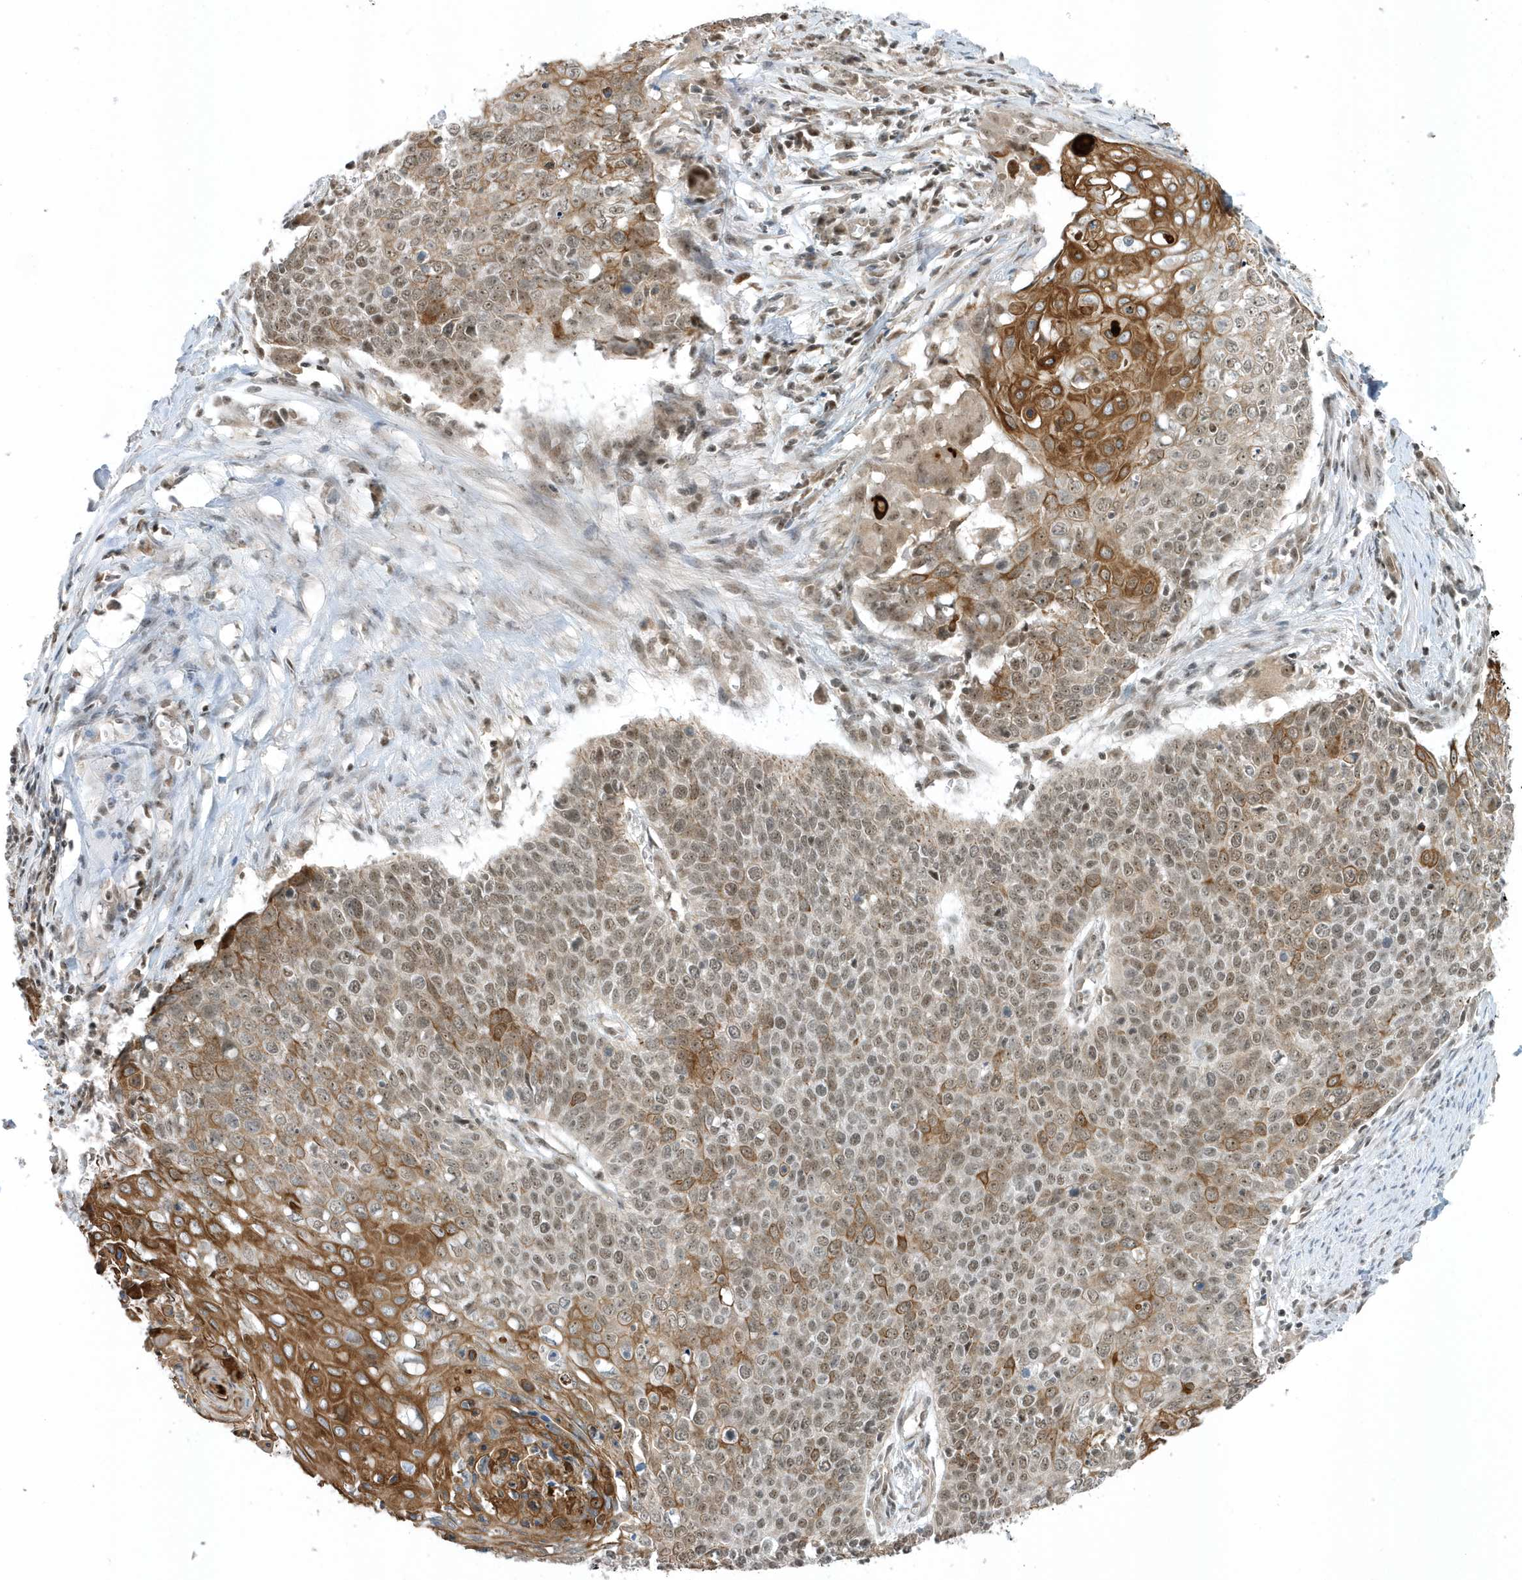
{"staining": {"intensity": "moderate", "quantity": ">75%", "location": "cytoplasmic/membranous,nuclear"}, "tissue": "cervical cancer", "cell_type": "Tumor cells", "image_type": "cancer", "snomed": [{"axis": "morphology", "description": "Squamous cell carcinoma, NOS"}, {"axis": "topography", "description": "Cervix"}], "caption": "This is a histology image of immunohistochemistry staining of cervical cancer (squamous cell carcinoma), which shows moderate staining in the cytoplasmic/membranous and nuclear of tumor cells.", "gene": "ZNF740", "patient": {"sex": "female", "age": 39}}